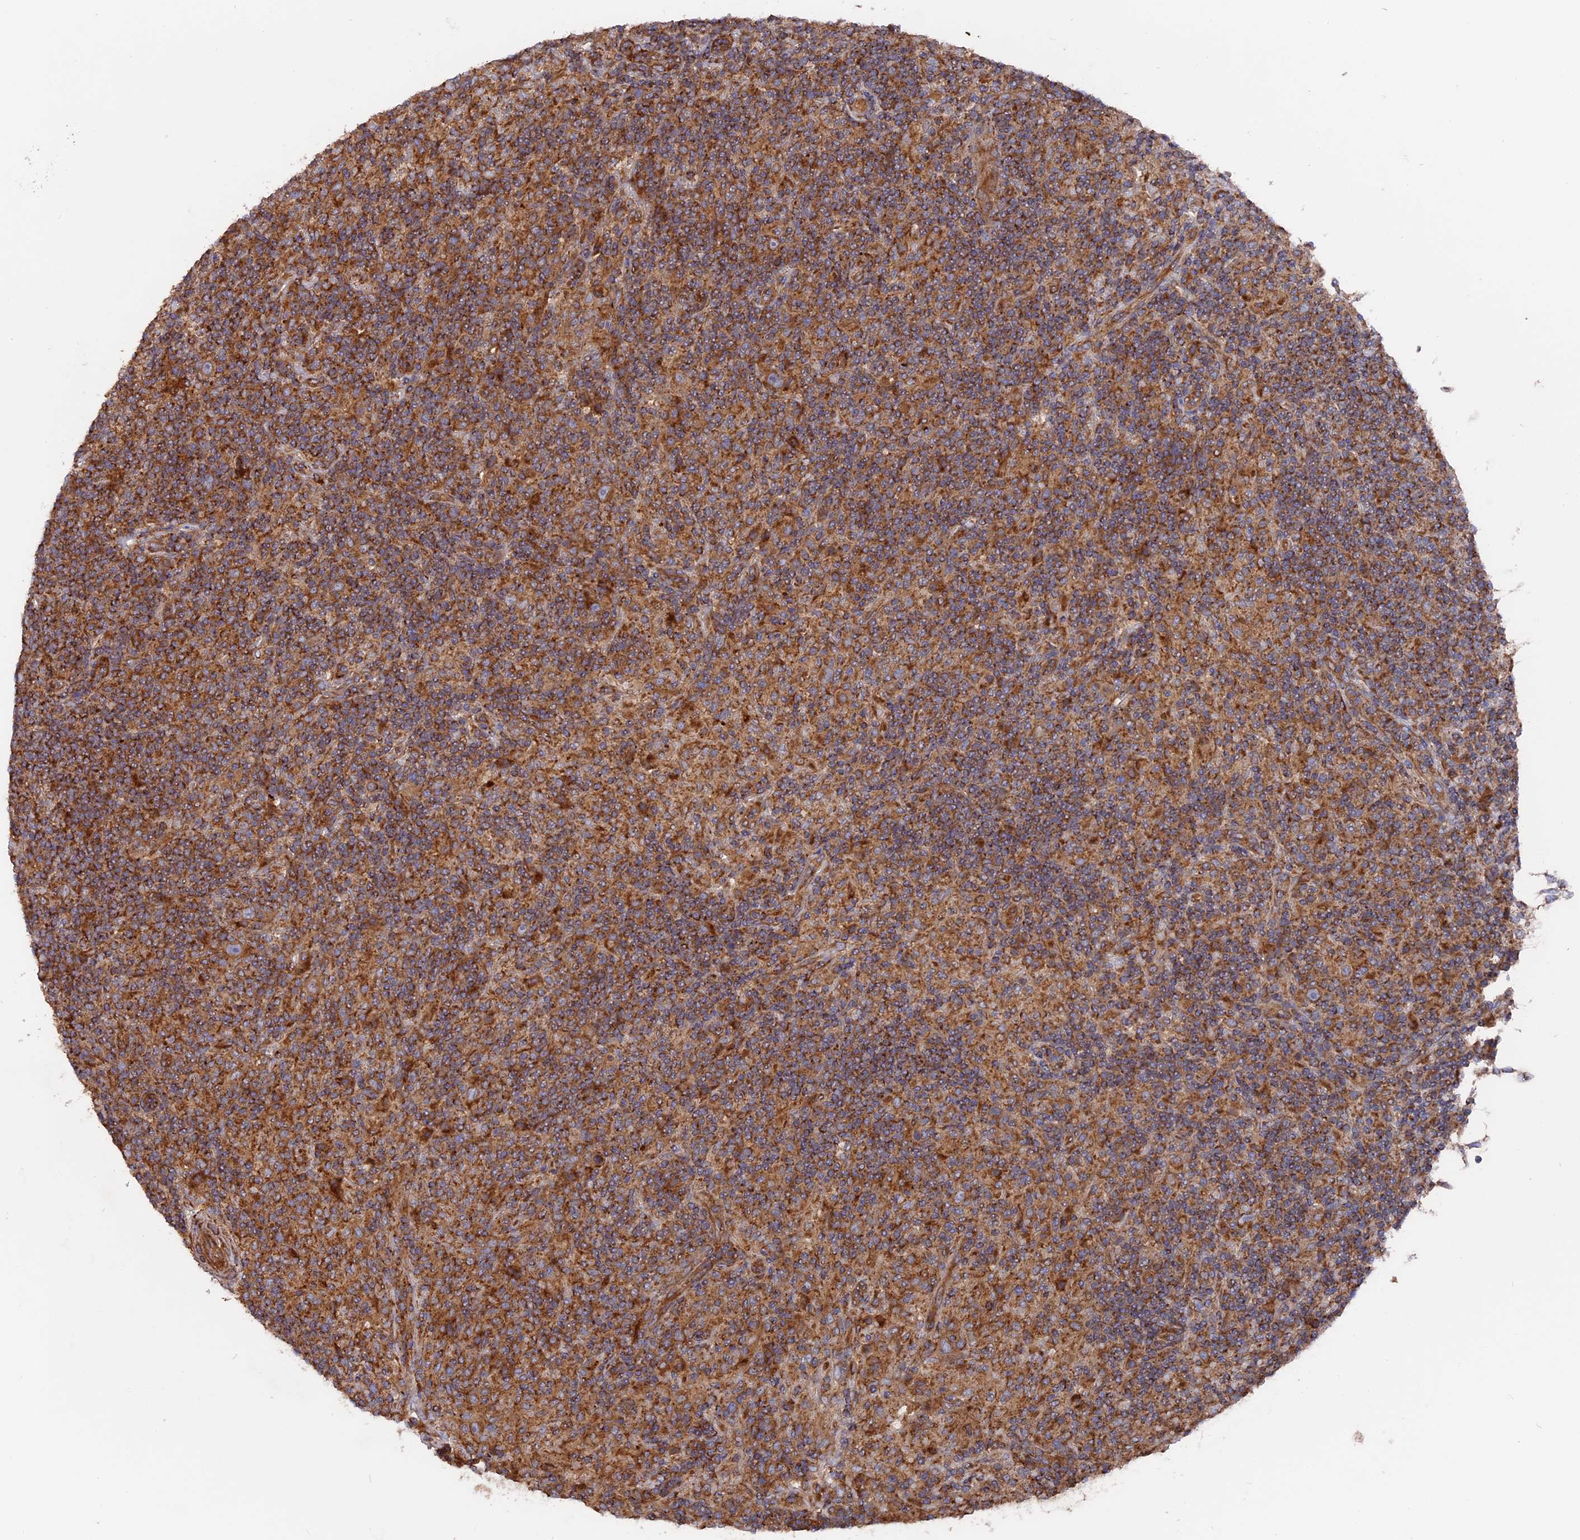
{"staining": {"intensity": "moderate", "quantity": ">75%", "location": "cytoplasmic/membranous"}, "tissue": "lymphoma", "cell_type": "Tumor cells", "image_type": "cancer", "snomed": [{"axis": "morphology", "description": "Hodgkin's disease, NOS"}, {"axis": "topography", "description": "Lymph node"}], "caption": "Tumor cells reveal medium levels of moderate cytoplasmic/membranous staining in about >75% of cells in human Hodgkin's disease. The staining is performed using DAB brown chromogen to label protein expression. The nuclei are counter-stained blue using hematoxylin.", "gene": "TELO2", "patient": {"sex": "male", "age": 70}}